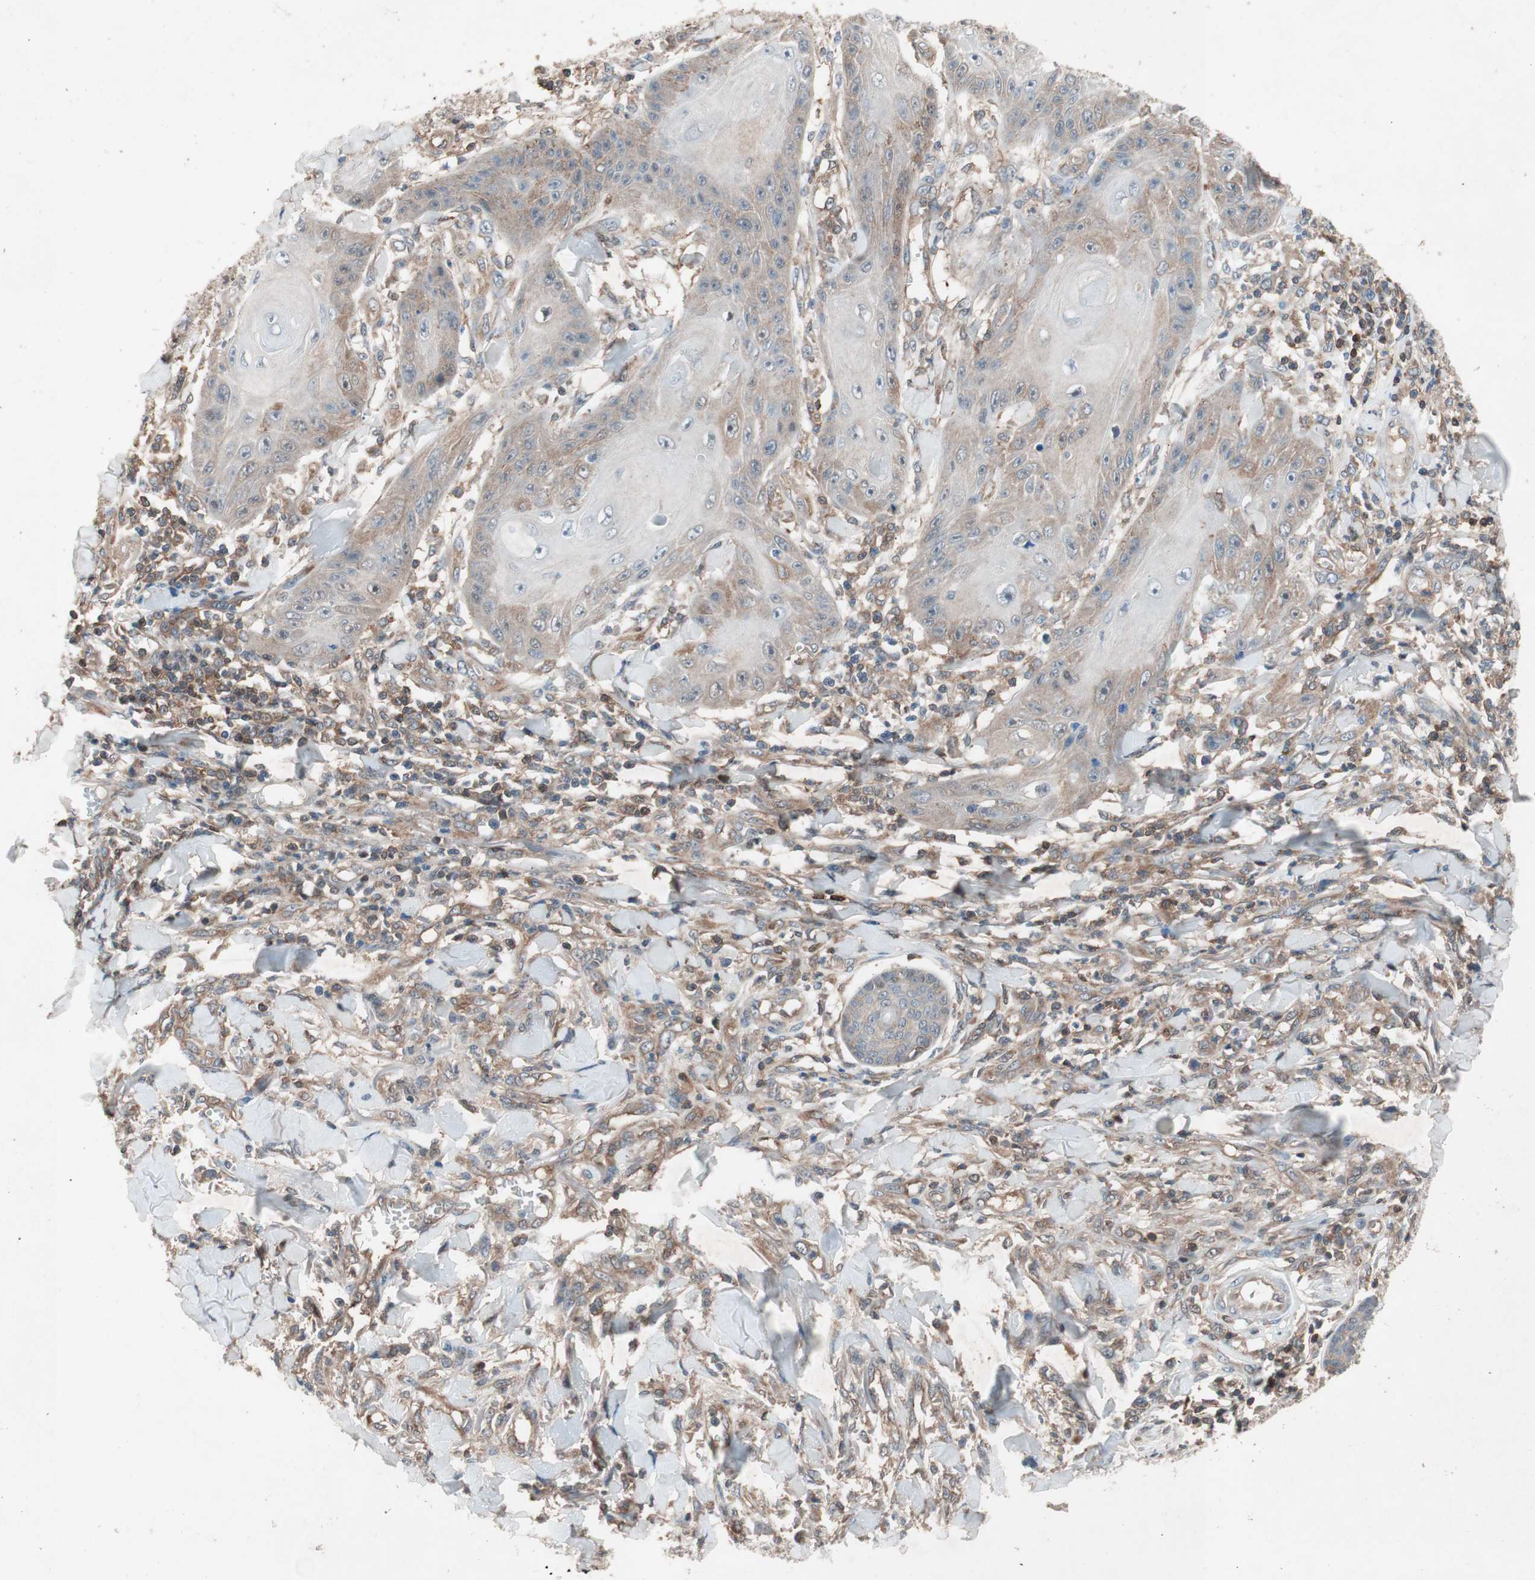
{"staining": {"intensity": "weak", "quantity": "25%-75%", "location": "cytoplasmic/membranous"}, "tissue": "skin cancer", "cell_type": "Tumor cells", "image_type": "cancer", "snomed": [{"axis": "morphology", "description": "Squamous cell carcinoma, NOS"}, {"axis": "topography", "description": "Skin"}], "caption": "Immunohistochemical staining of squamous cell carcinoma (skin) shows low levels of weak cytoplasmic/membranous staining in about 25%-75% of tumor cells.", "gene": "GALT", "patient": {"sex": "female", "age": 78}}